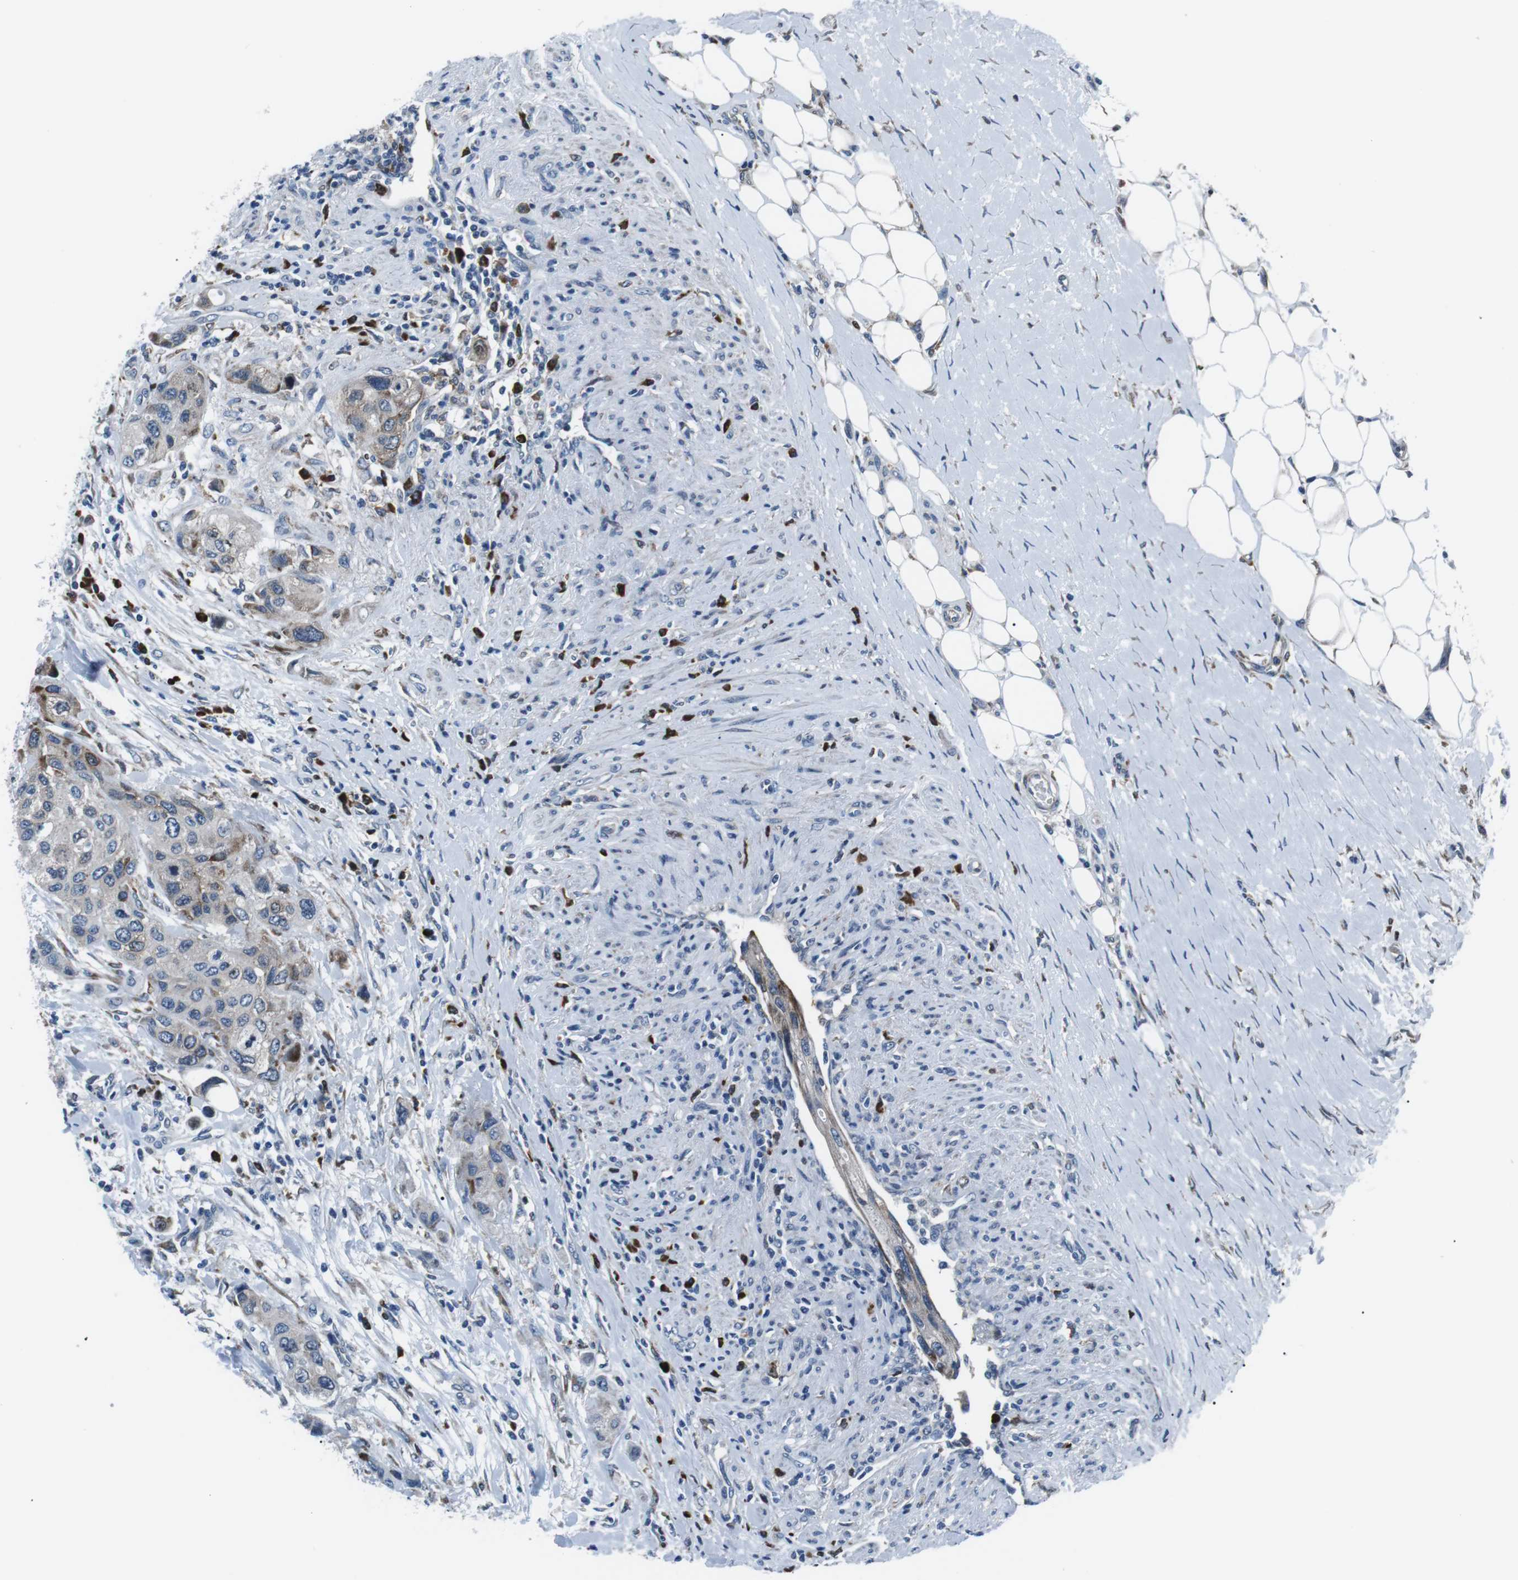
{"staining": {"intensity": "weak", "quantity": "<25%", "location": "cytoplasmic/membranous"}, "tissue": "urothelial cancer", "cell_type": "Tumor cells", "image_type": "cancer", "snomed": [{"axis": "morphology", "description": "Urothelial carcinoma, High grade"}, {"axis": "topography", "description": "Urinary bladder"}], "caption": "Histopathology image shows no protein expression in tumor cells of urothelial cancer tissue. (Stains: DAB (3,3'-diaminobenzidine) IHC with hematoxylin counter stain, Microscopy: brightfield microscopy at high magnification).", "gene": "BLNK", "patient": {"sex": "female", "age": 56}}